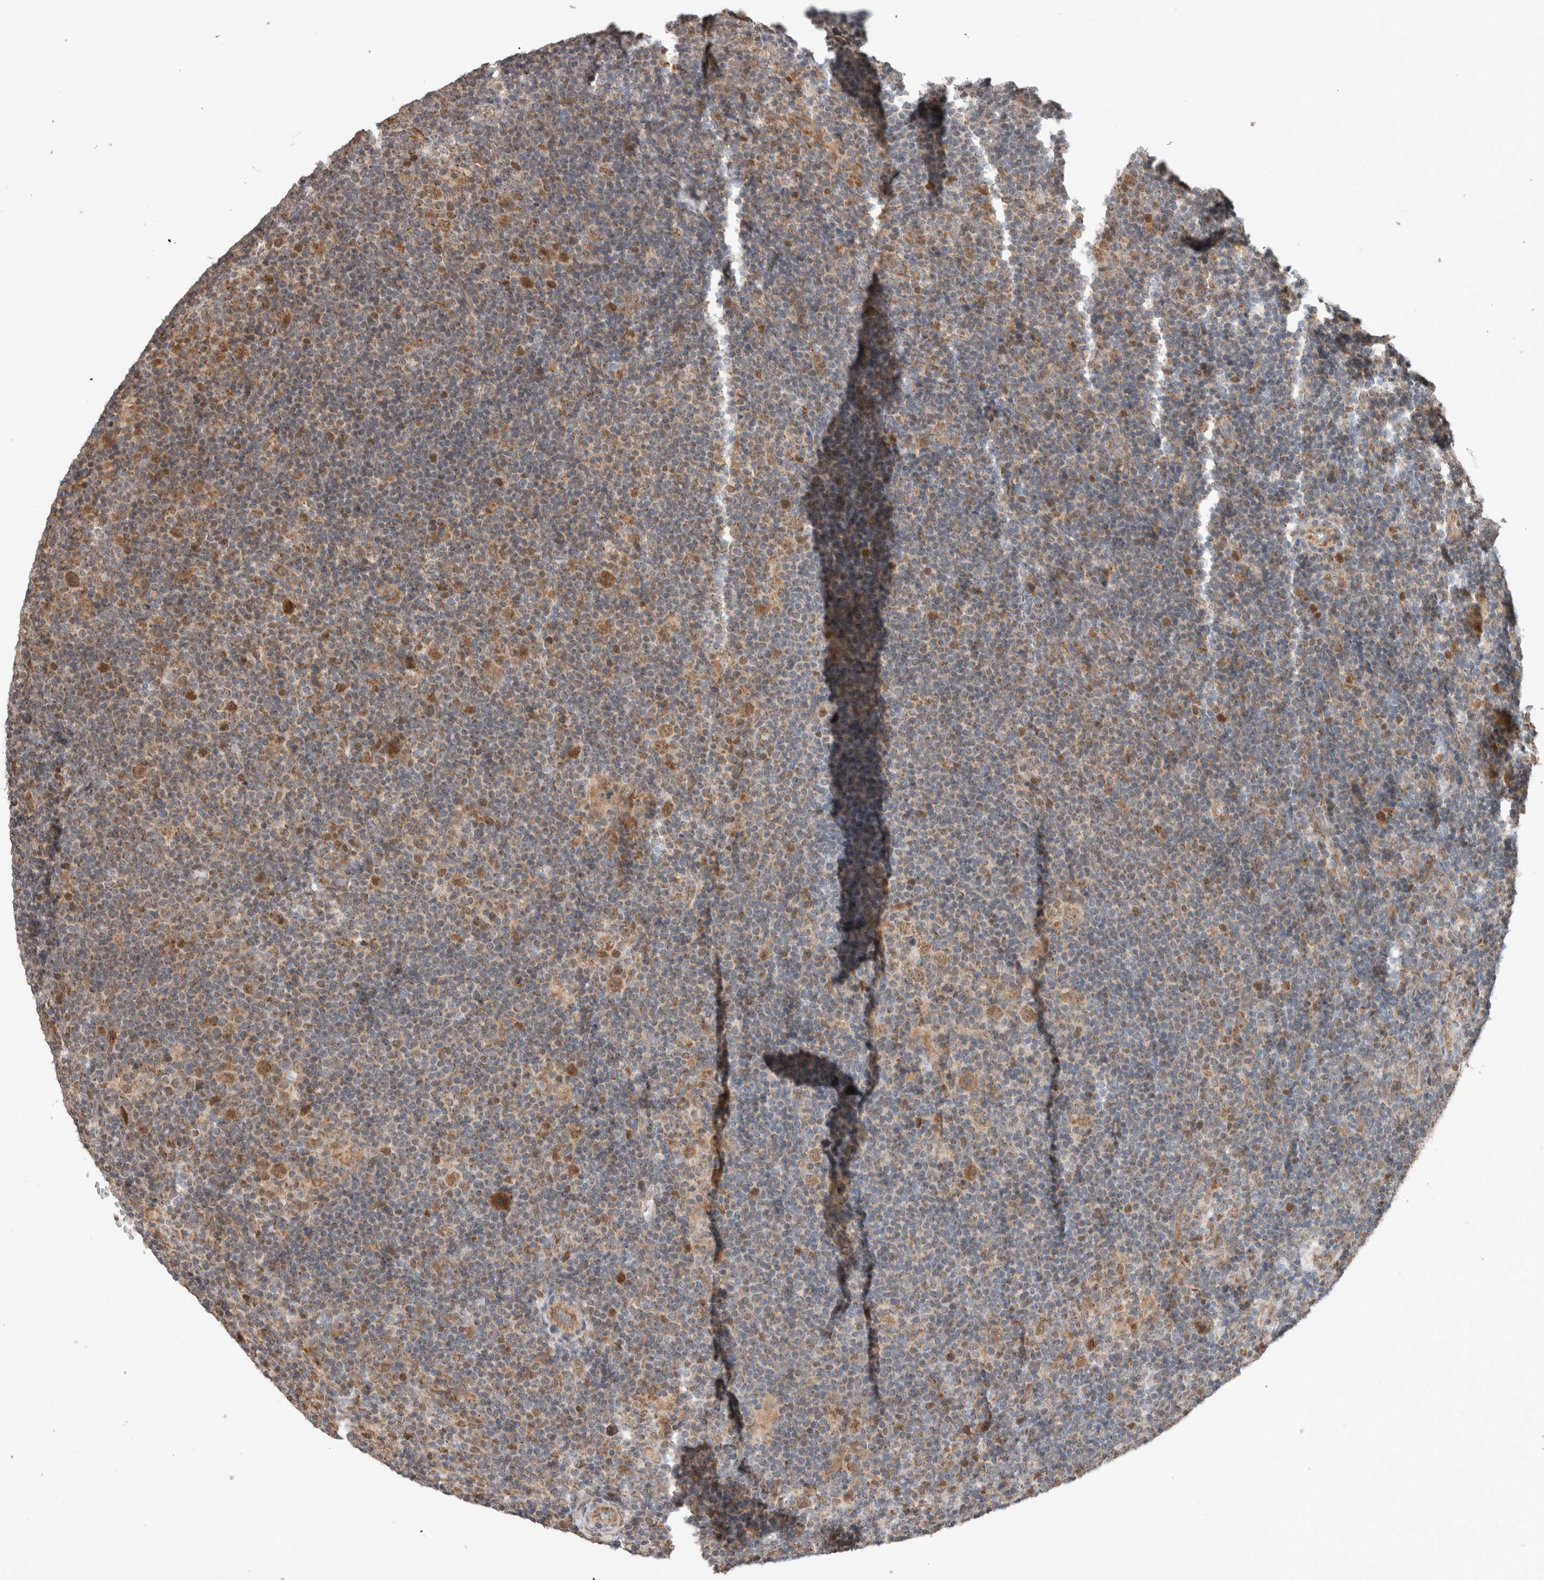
{"staining": {"intensity": "moderate", "quantity": ">75%", "location": "cytoplasmic/membranous,nuclear"}, "tissue": "lymphoma", "cell_type": "Tumor cells", "image_type": "cancer", "snomed": [{"axis": "morphology", "description": "Hodgkin's disease, NOS"}, {"axis": "topography", "description": "Lymph node"}], "caption": "Lymphoma stained with immunohistochemistry (IHC) reveals moderate cytoplasmic/membranous and nuclear positivity in about >75% of tumor cells.", "gene": "GINS4", "patient": {"sex": "female", "age": 57}}